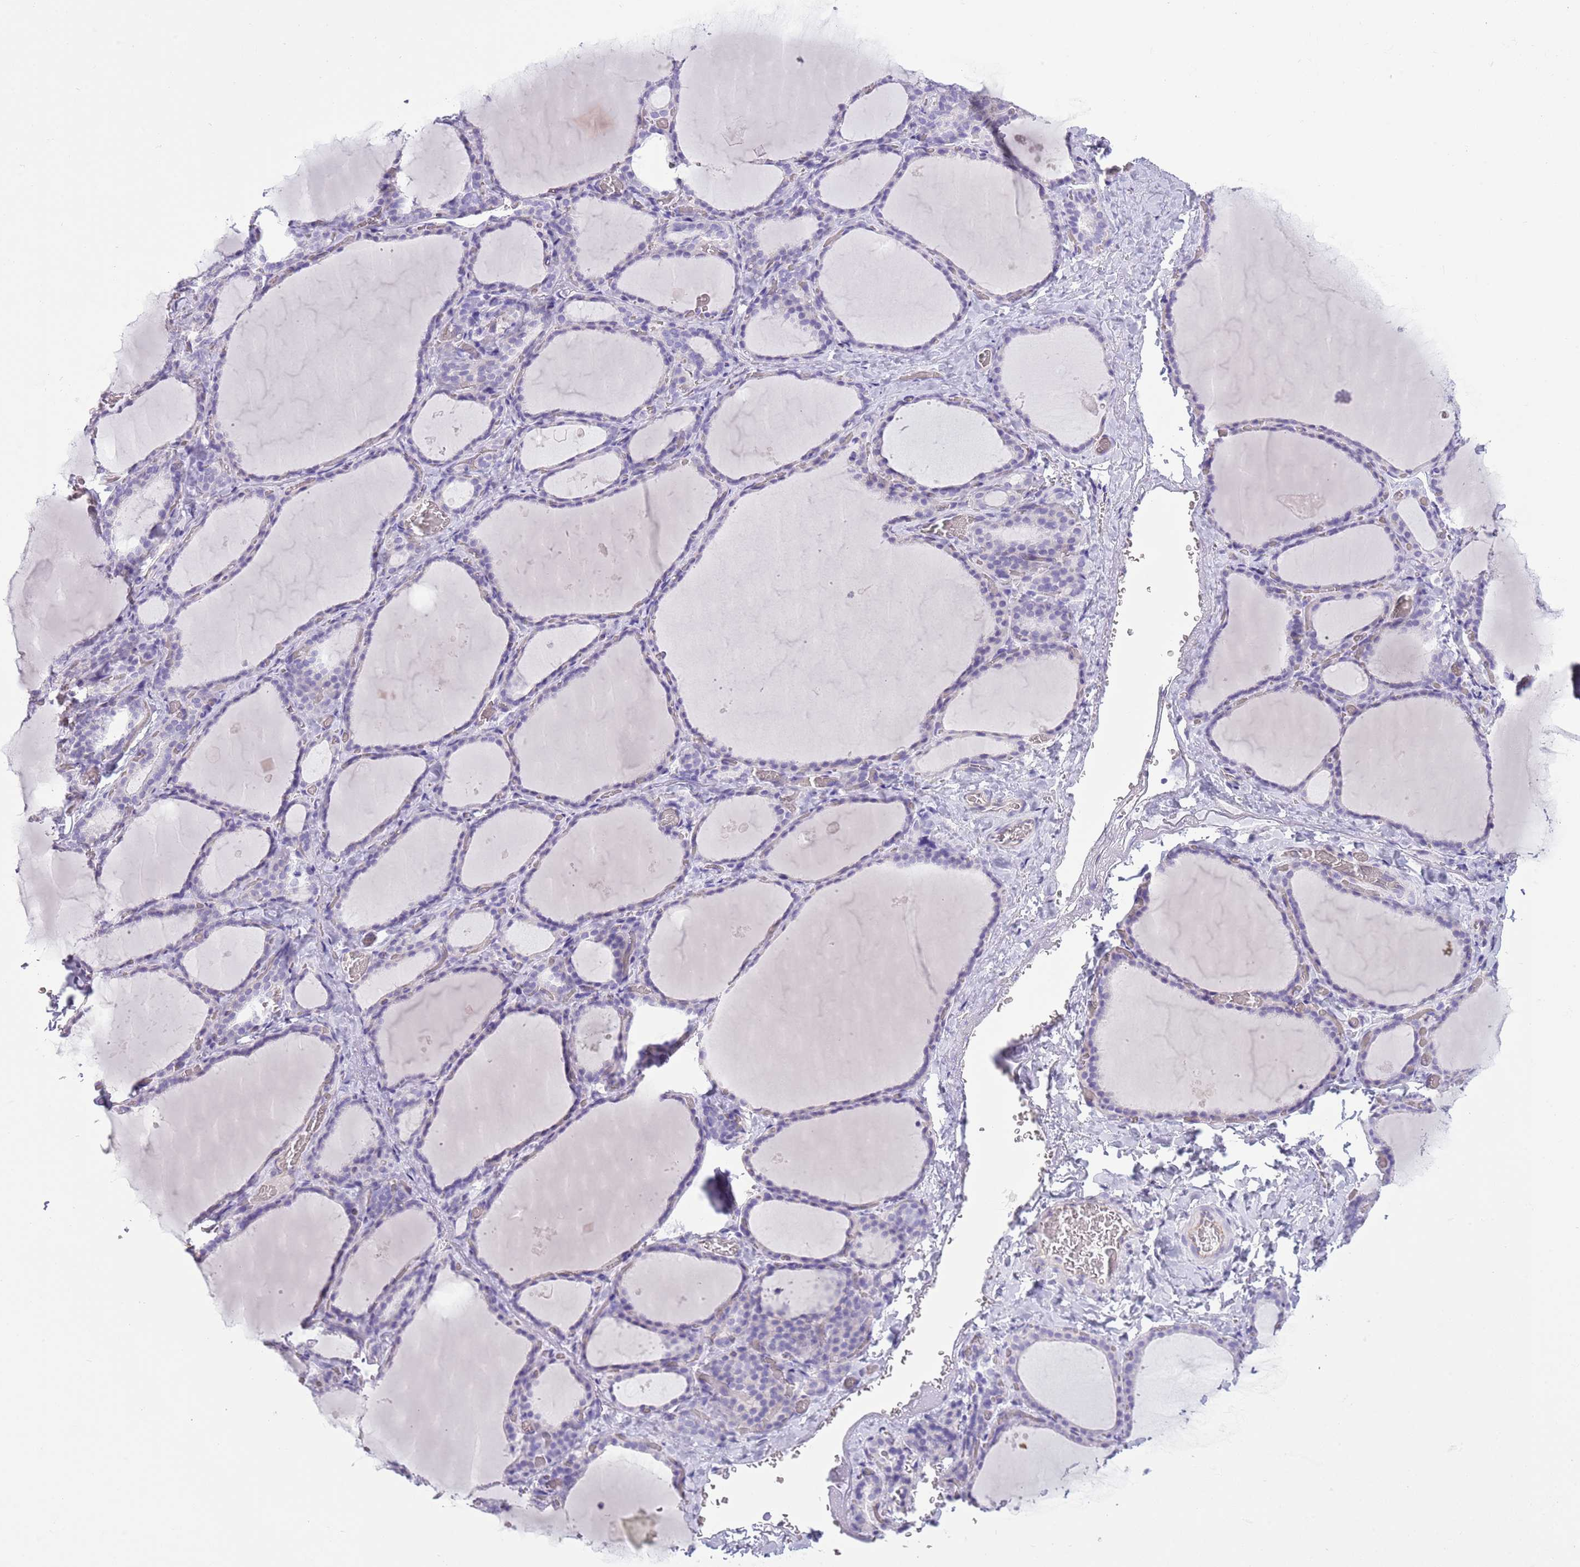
{"staining": {"intensity": "negative", "quantity": "none", "location": "none"}, "tissue": "thyroid gland", "cell_type": "Glandular cells", "image_type": "normal", "snomed": [{"axis": "morphology", "description": "Normal tissue, NOS"}, {"axis": "topography", "description": "Thyroid gland"}], "caption": "Thyroid gland was stained to show a protein in brown. There is no significant expression in glandular cells. (DAB (3,3'-diaminobenzidine) immunohistochemistry visualized using brightfield microscopy, high magnification).", "gene": "RBP3", "patient": {"sex": "female", "age": 39}}